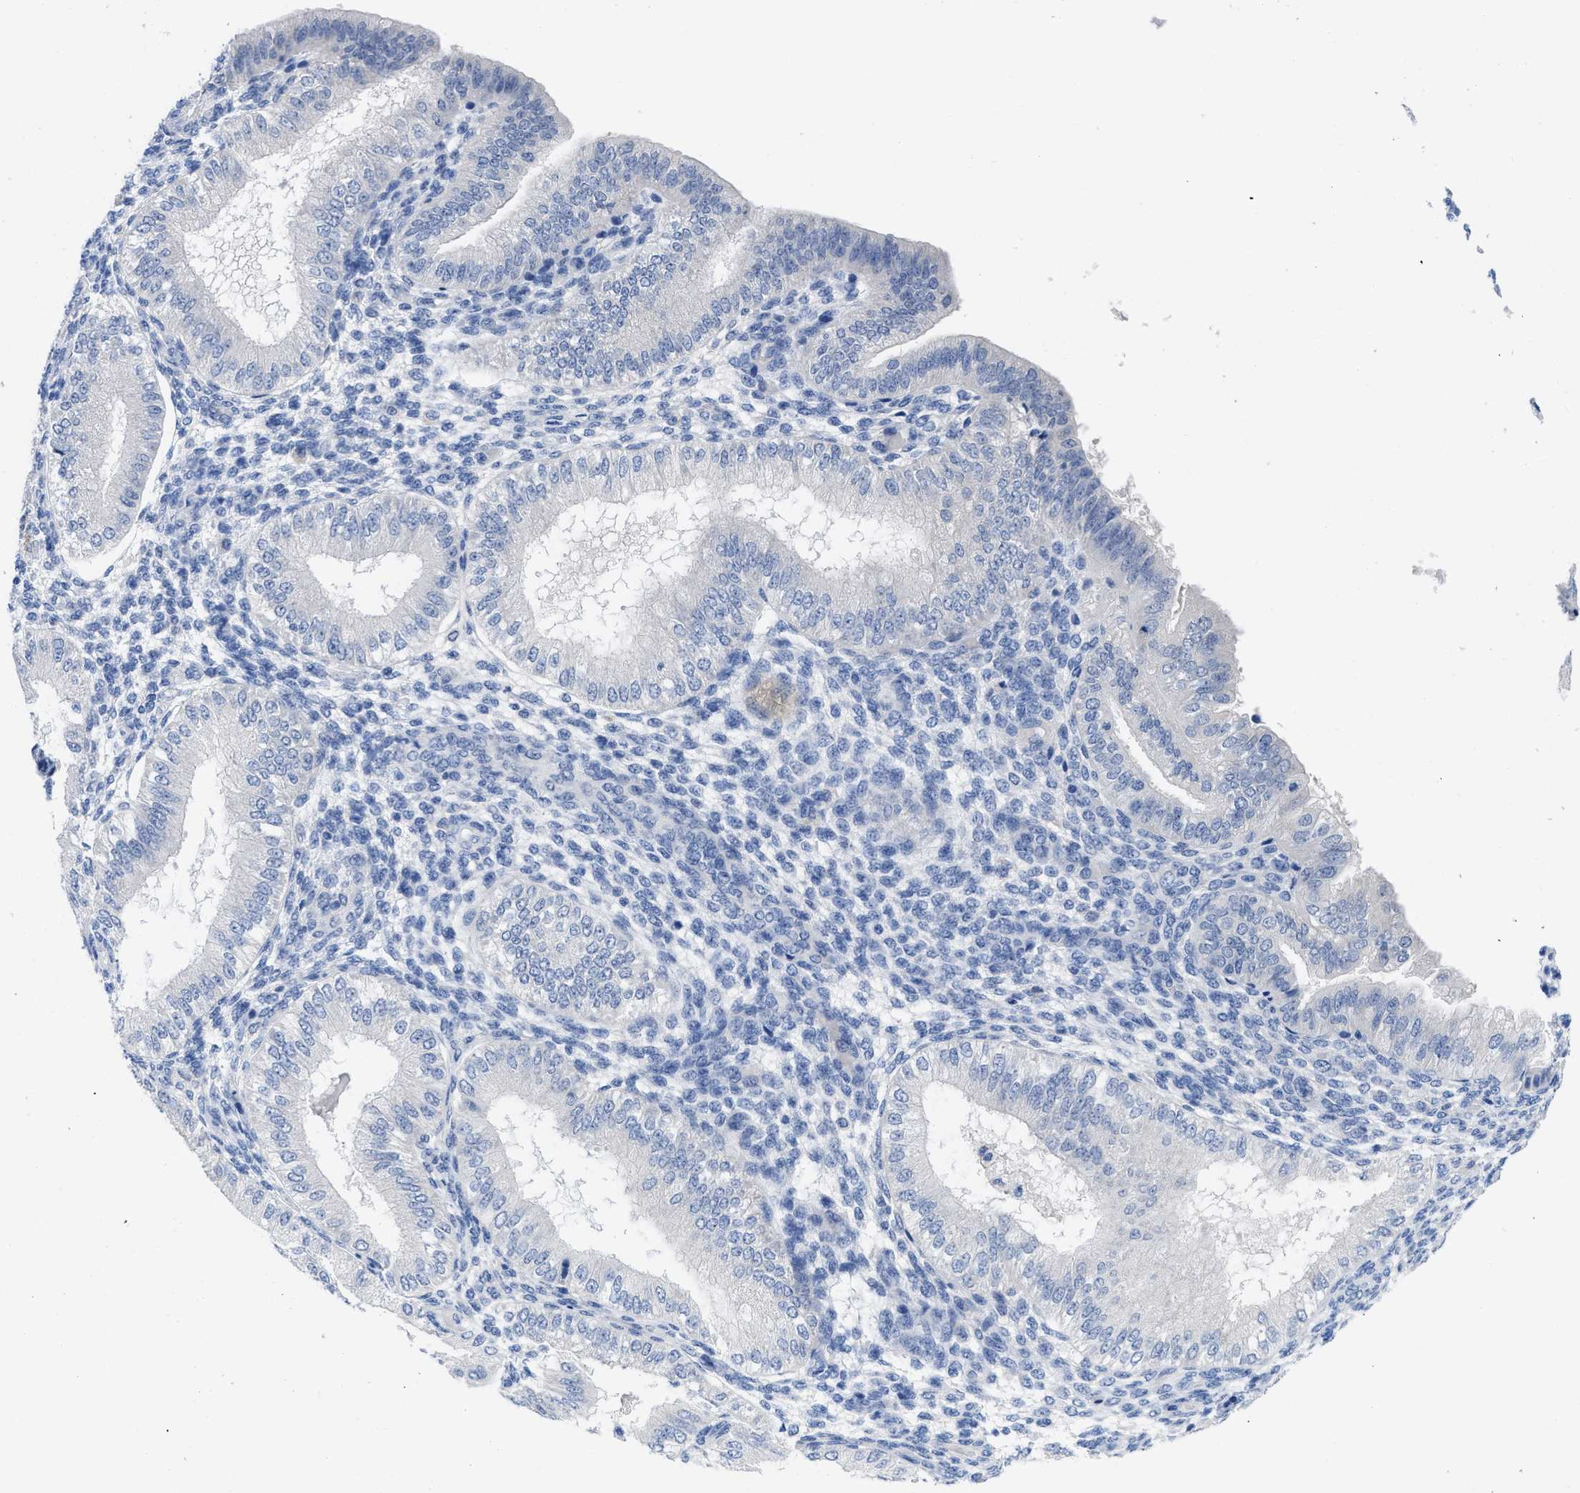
{"staining": {"intensity": "negative", "quantity": "none", "location": "none"}, "tissue": "endometrium", "cell_type": "Cells in endometrial stroma", "image_type": "normal", "snomed": [{"axis": "morphology", "description": "Normal tissue, NOS"}, {"axis": "topography", "description": "Endometrium"}], "caption": "The immunohistochemistry (IHC) photomicrograph has no significant staining in cells in endometrial stroma of endometrium. Nuclei are stained in blue.", "gene": "PYY", "patient": {"sex": "female", "age": 39}}